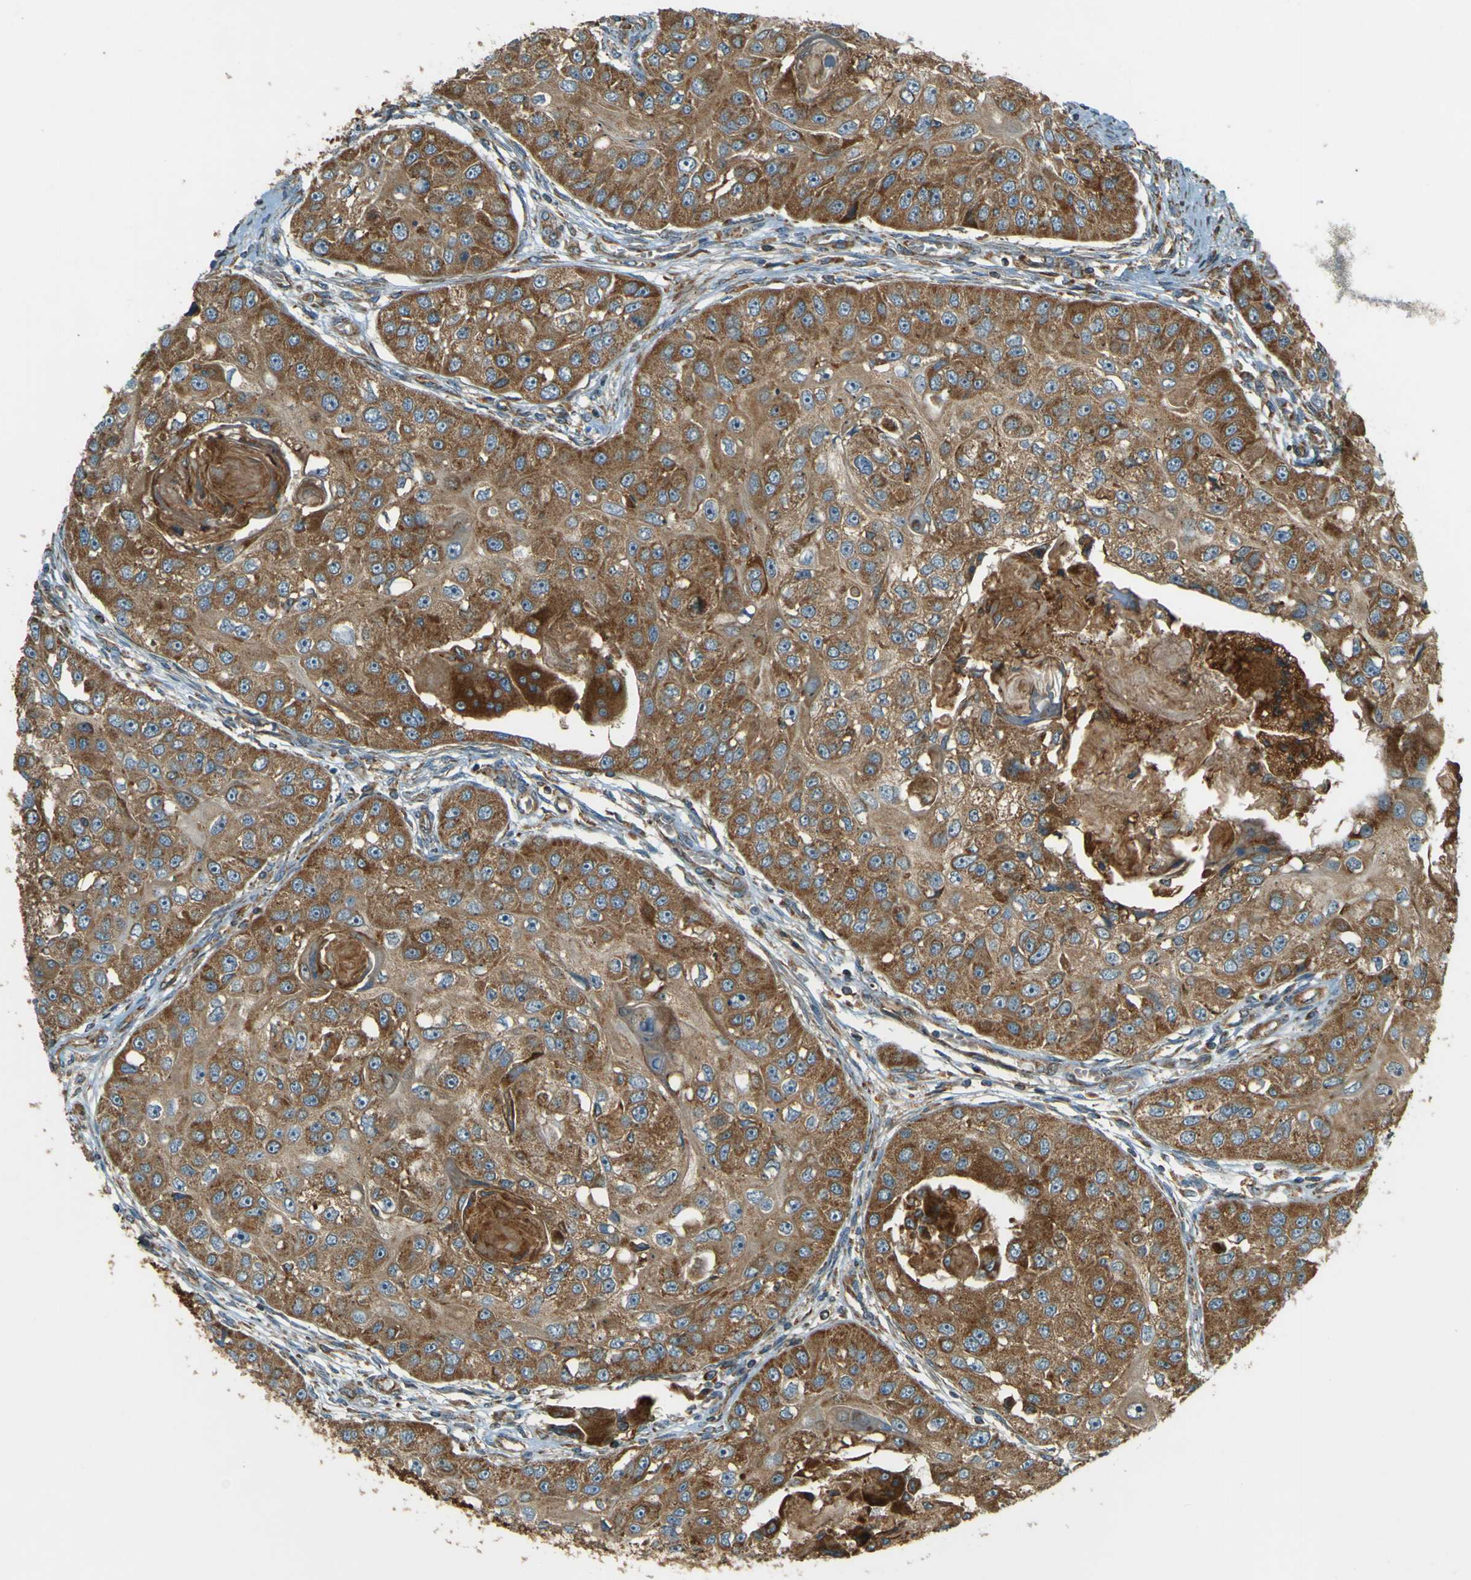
{"staining": {"intensity": "strong", "quantity": ">75%", "location": "cytoplasmic/membranous"}, "tissue": "head and neck cancer", "cell_type": "Tumor cells", "image_type": "cancer", "snomed": [{"axis": "morphology", "description": "Normal tissue, NOS"}, {"axis": "morphology", "description": "Squamous cell carcinoma, NOS"}, {"axis": "topography", "description": "Skeletal muscle"}, {"axis": "topography", "description": "Head-Neck"}], "caption": "Protein staining of head and neck cancer tissue exhibits strong cytoplasmic/membranous expression in about >75% of tumor cells.", "gene": "DNAJC5", "patient": {"sex": "male", "age": 51}}